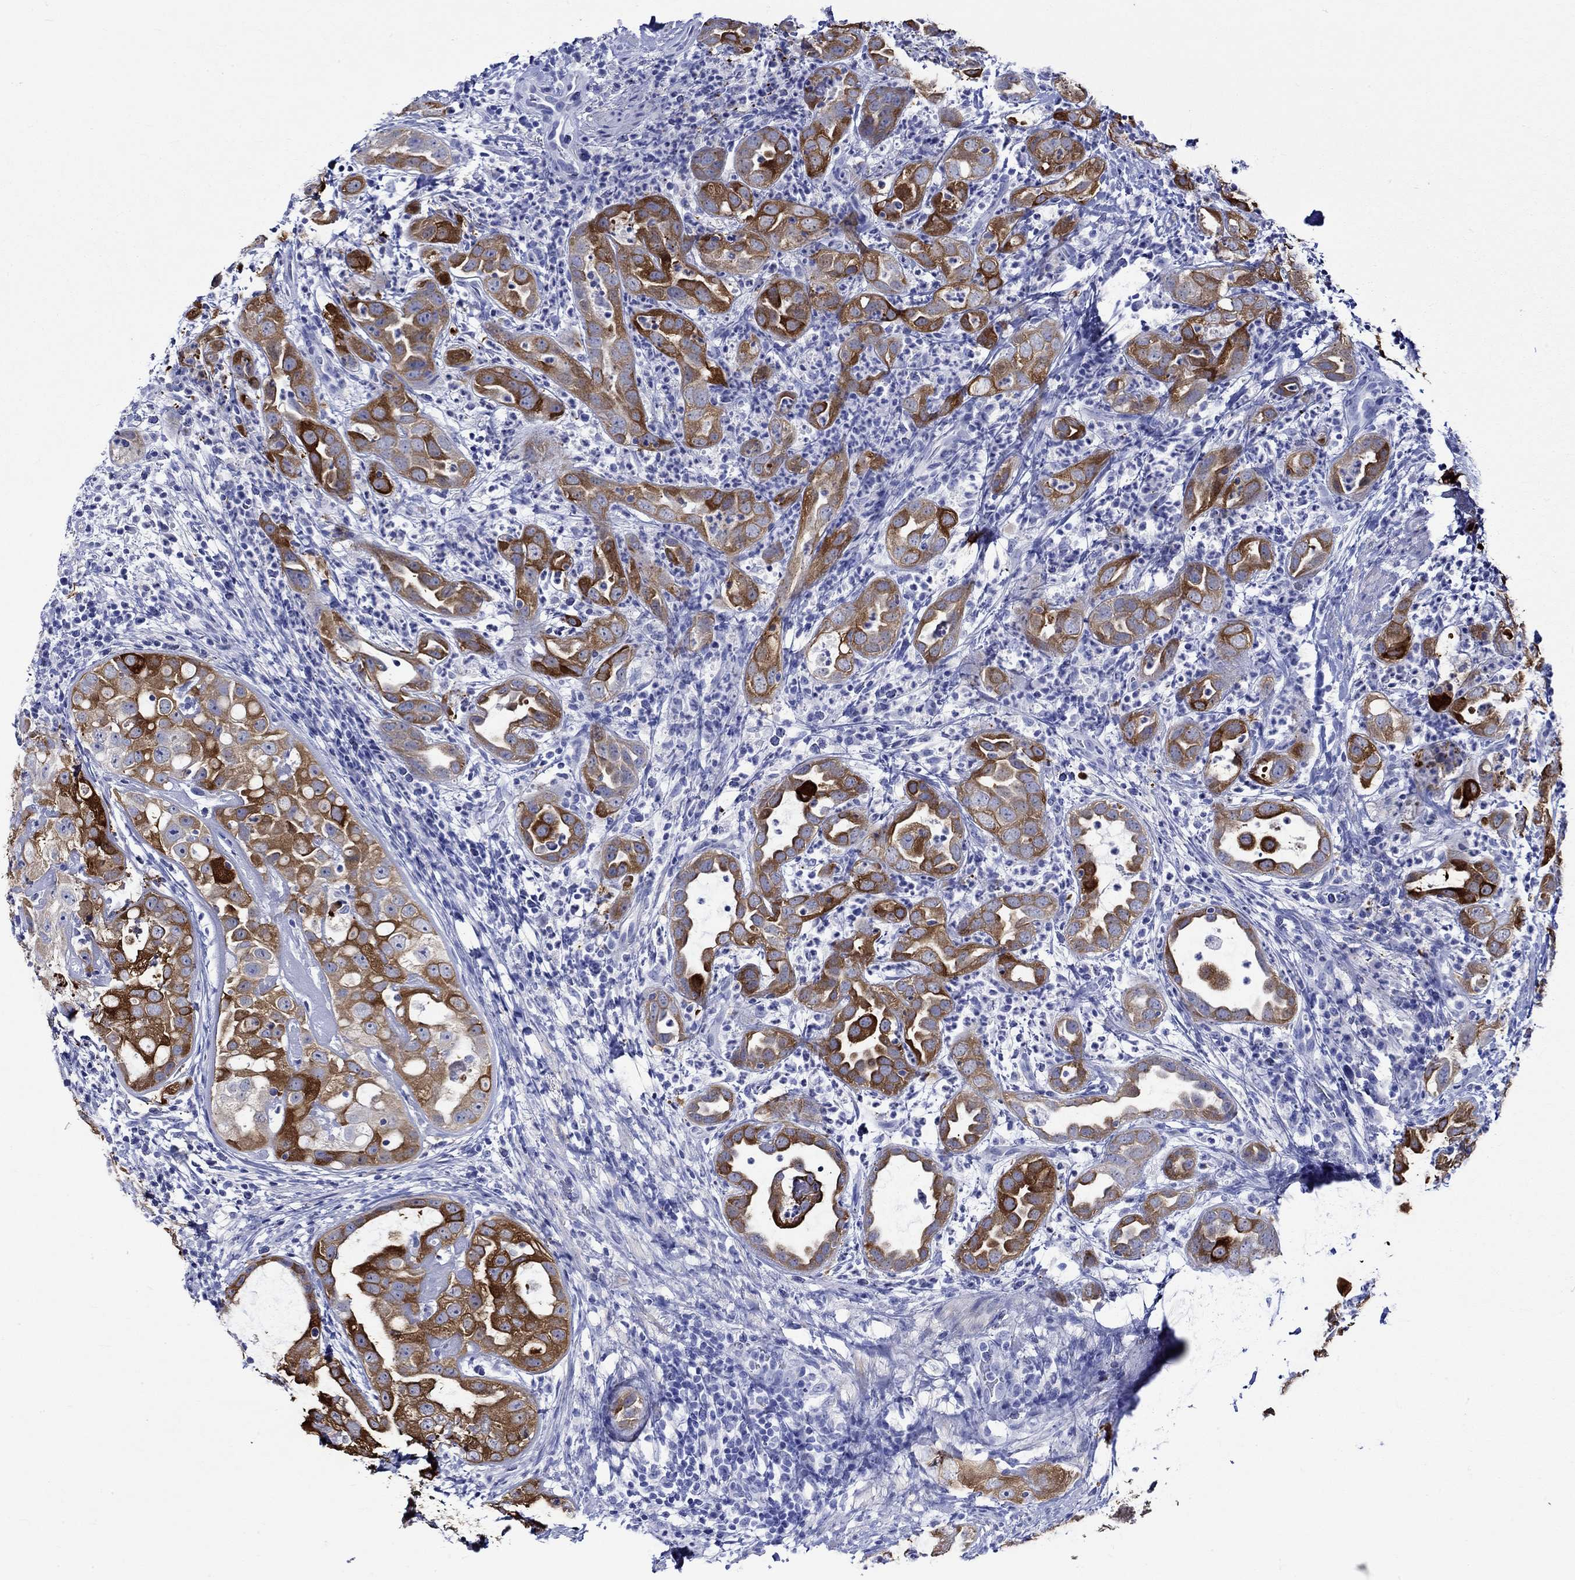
{"staining": {"intensity": "strong", "quantity": ">75%", "location": "cytoplasmic/membranous"}, "tissue": "urothelial cancer", "cell_type": "Tumor cells", "image_type": "cancer", "snomed": [{"axis": "morphology", "description": "Urothelial carcinoma, High grade"}, {"axis": "topography", "description": "Urinary bladder"}], "caption": "Tumor cells show high levels of strong cytoplasmic/membranous positivity in approximately >75% of cells in human high-grade urothelial carcinoma. Ihc stains the protein in brown and the nuclei are stained blue.", "gene": "CRYAB", "patient": {"sex": "female", "age": 41}}